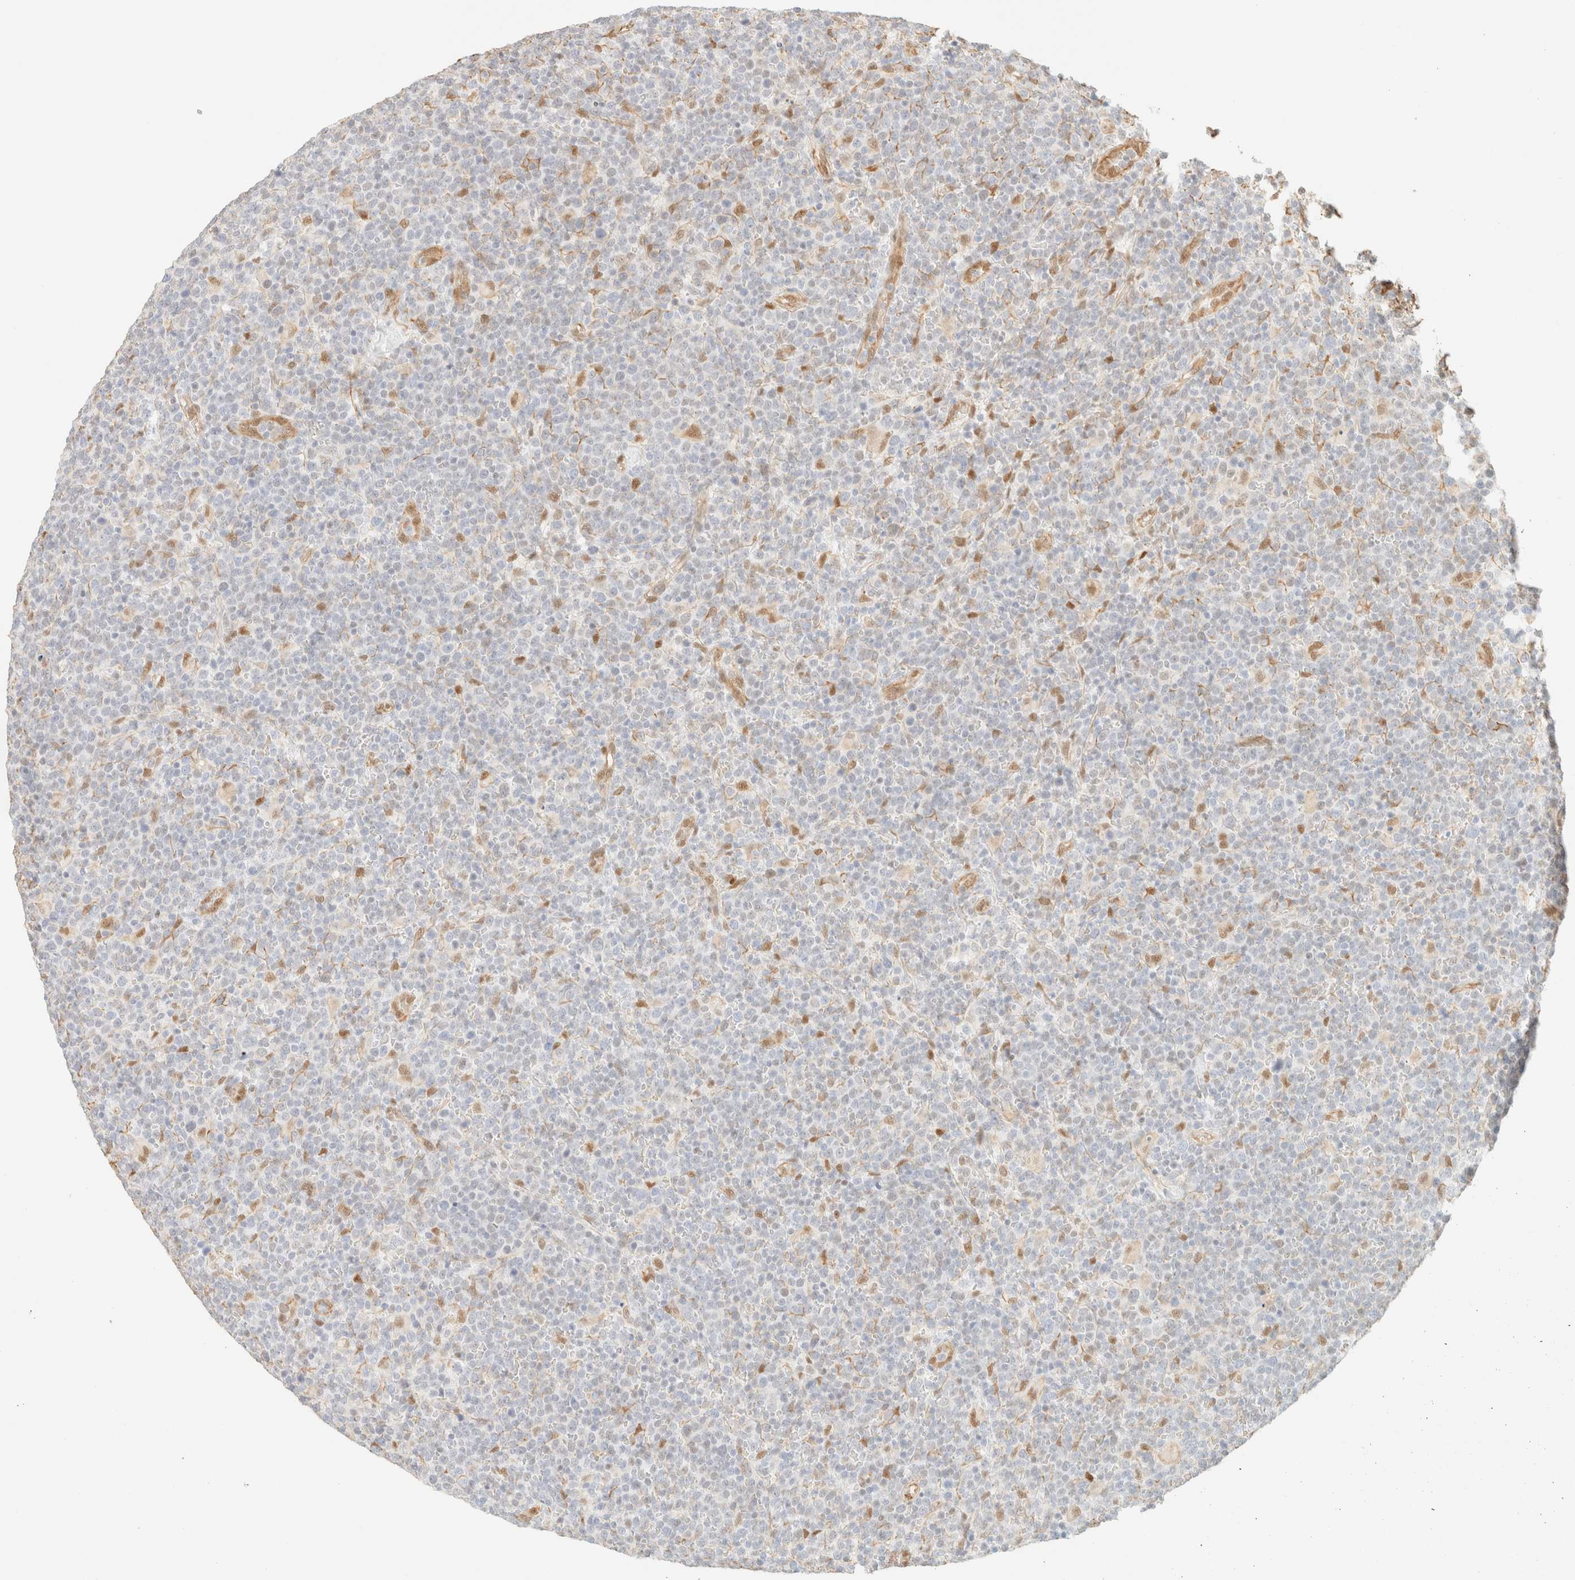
{"staining": {"intensity": "negative", "quantity": "none", "location": "none"}, "tissue": "lymphoma", "cell_type": "Tumor cells", "image_type": "cancer", "snomed": [{"axis": "morphology", "description": "Malignant lymphoma, non-Hodgkin's type, High grade"}, {"axis": "topography", "description": "Lymph node"}], "caption": "This histopathology image is of lymphoma stained with IHC to label a protein in brown with the nuclei are counter-stained blue. There is no expression in tumor cells. The staining is performed using DAB (3,3'-diaminobenzidine) brown chromogen with nuclei counter-stained in using hematoxylin.", "gene": "ZSCAN18", "patient": {"sex": "male", "age": 61}}